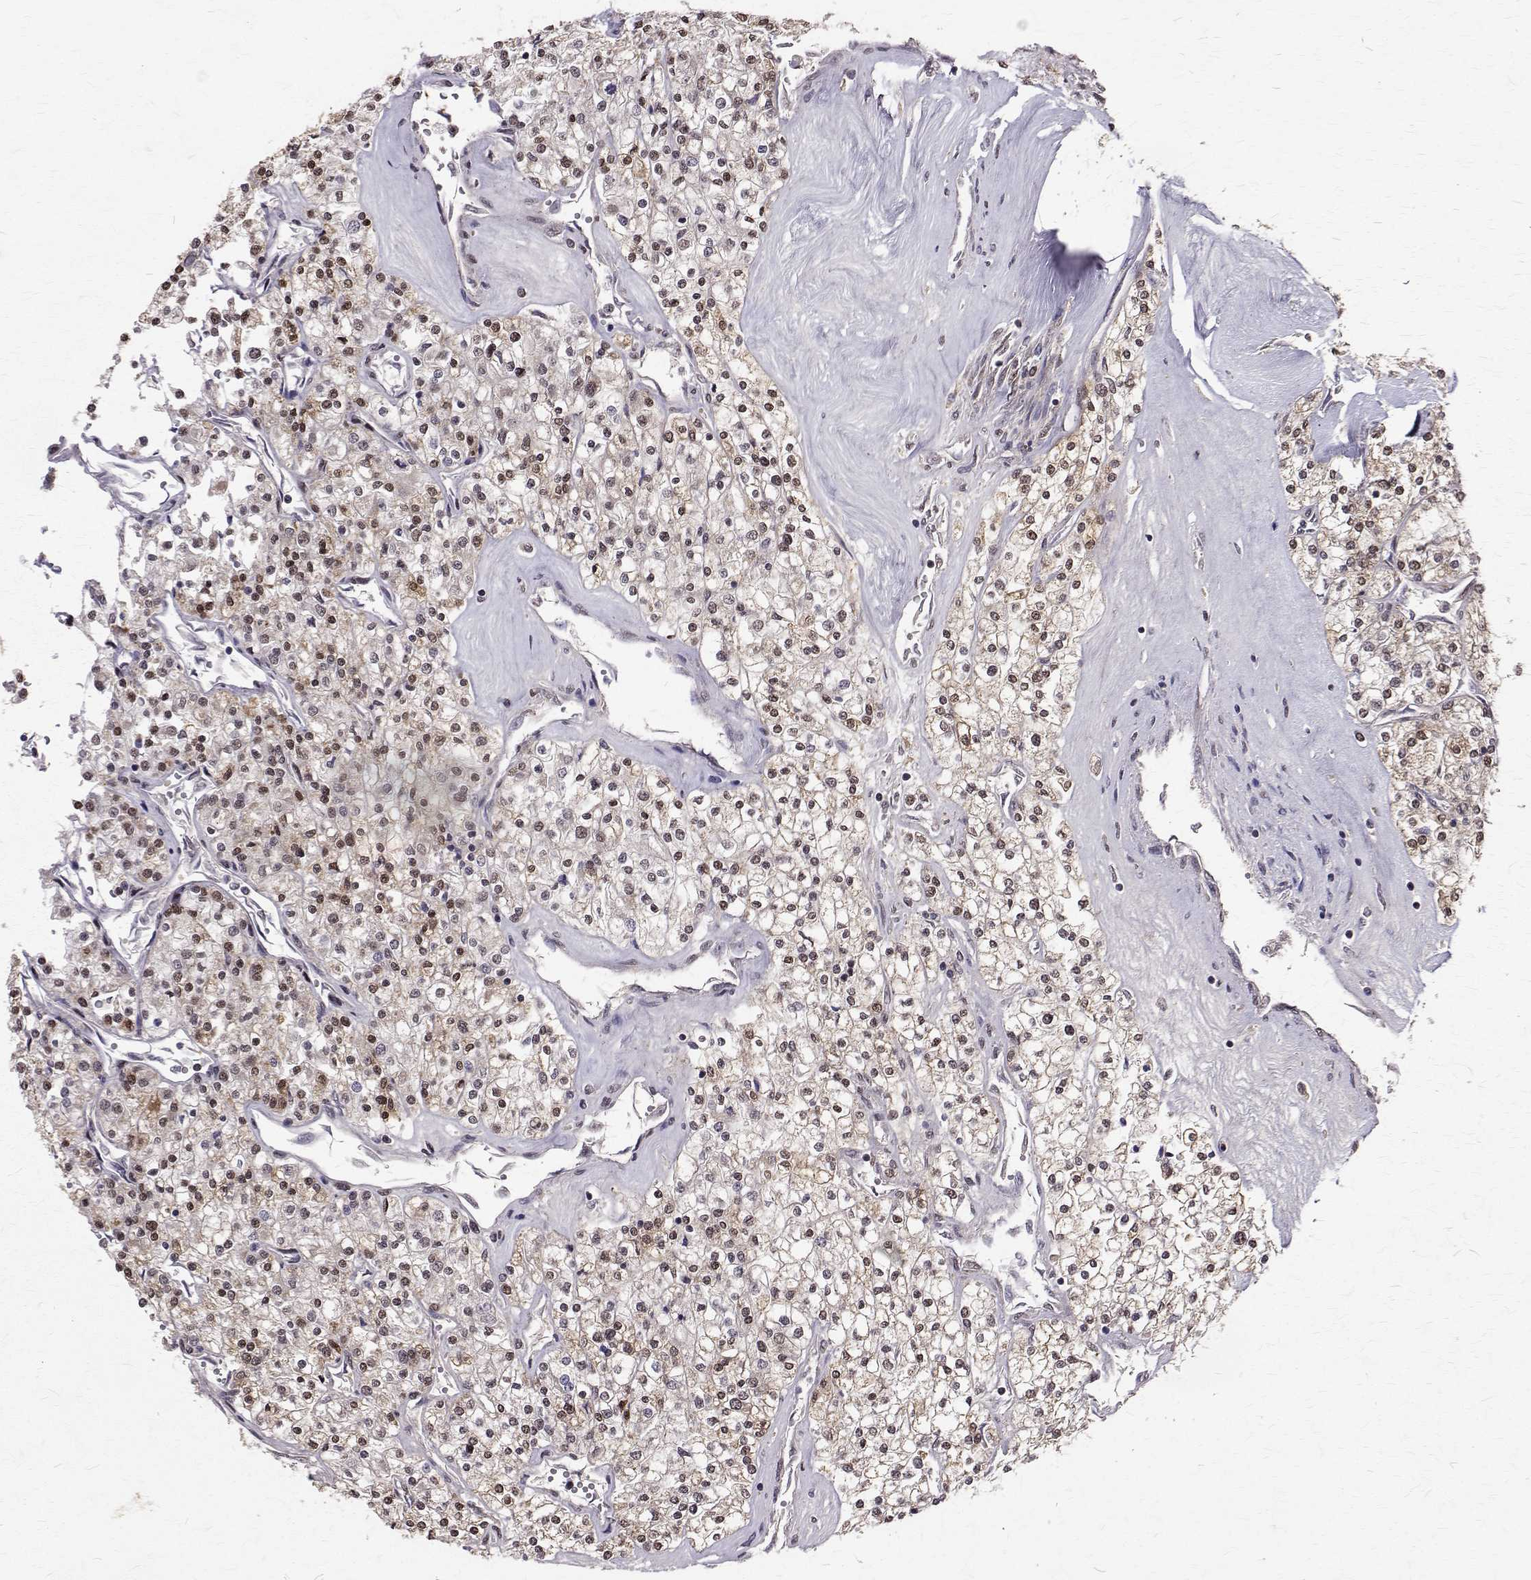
{"staining": {"intensity": "weak", "quantity": ">75%", "location": "cytoplasmic/membranous,nuclear"}, "tissue": "renal cancer", "cell_type": "Tumor cells", "image_type": "cancer", "snomed": [{"axis": "morphology", "description": "Adenocarcinoma, NOS"}, {"axis": "topography", "description": "Kidney"}], "caption": "Immunohistochemical staining of renal cancer exhibits low levels of weak cytoplasmic/membranous and nuclear protein positivity in about >75% of tumor cells.", "gene": "NIF3L1", "patient": {"sex": "male", "age": 80}}